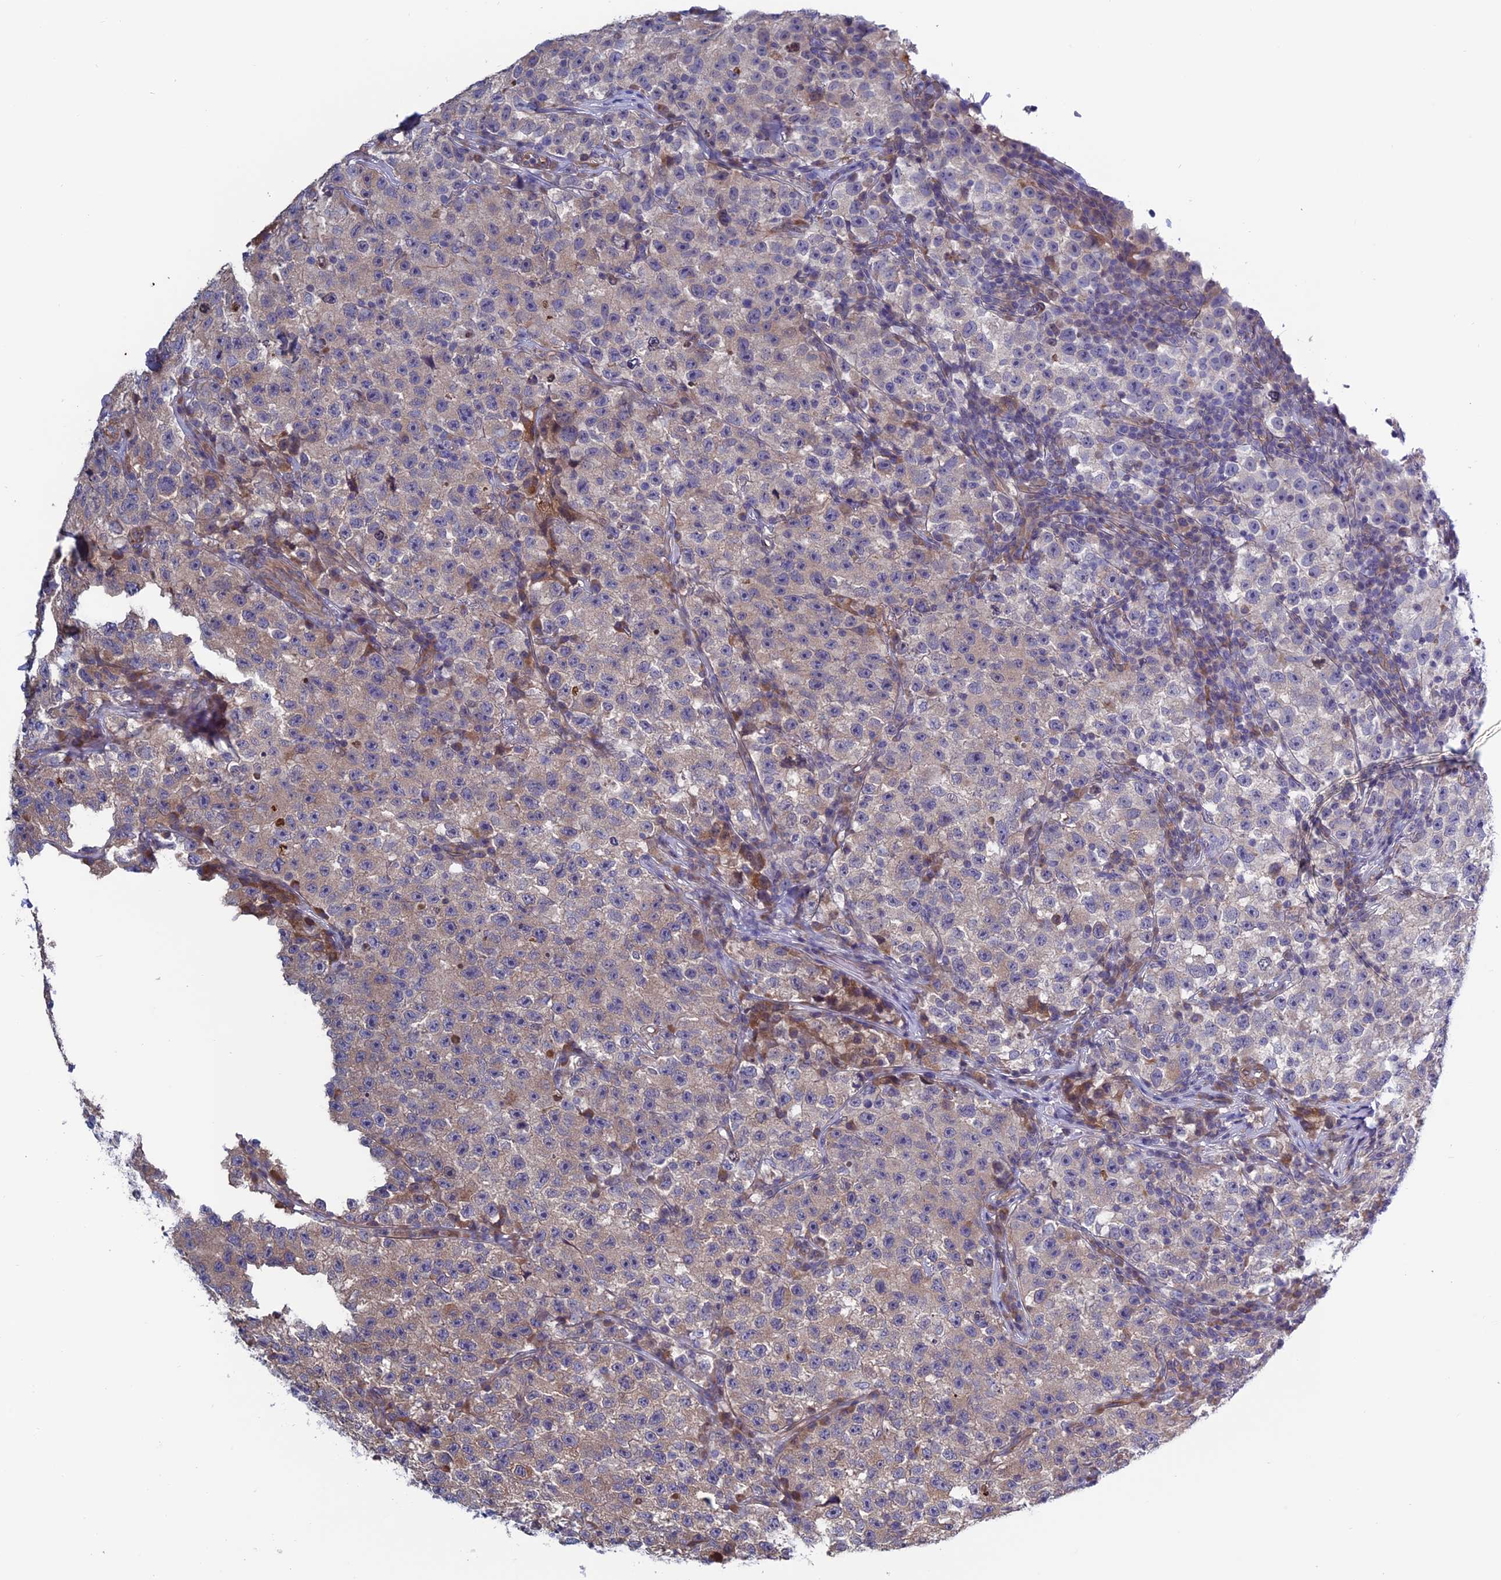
{"staining": {"intensity": "weak", "quantity": "<25%", "location": "cytoplasmic/membranous"}, "tissue": "testis cancer", "cell_type": "Tumor cells", "image_type": "cancer", "snomed": [{"axis": "morphology", "description": "Seminoma, NOS"}, {"axis": "topography", "description": "Testis"}], "caption": "DAB immunohistochemical staining of seminoma (testis) demonstrates no significant expression in tumor cells. (DAB (3,3'-diaminobenzidine) IHC, high magnification).", "gene": "BCL2L10", "patient": {"sex": "male", "age": 22}}